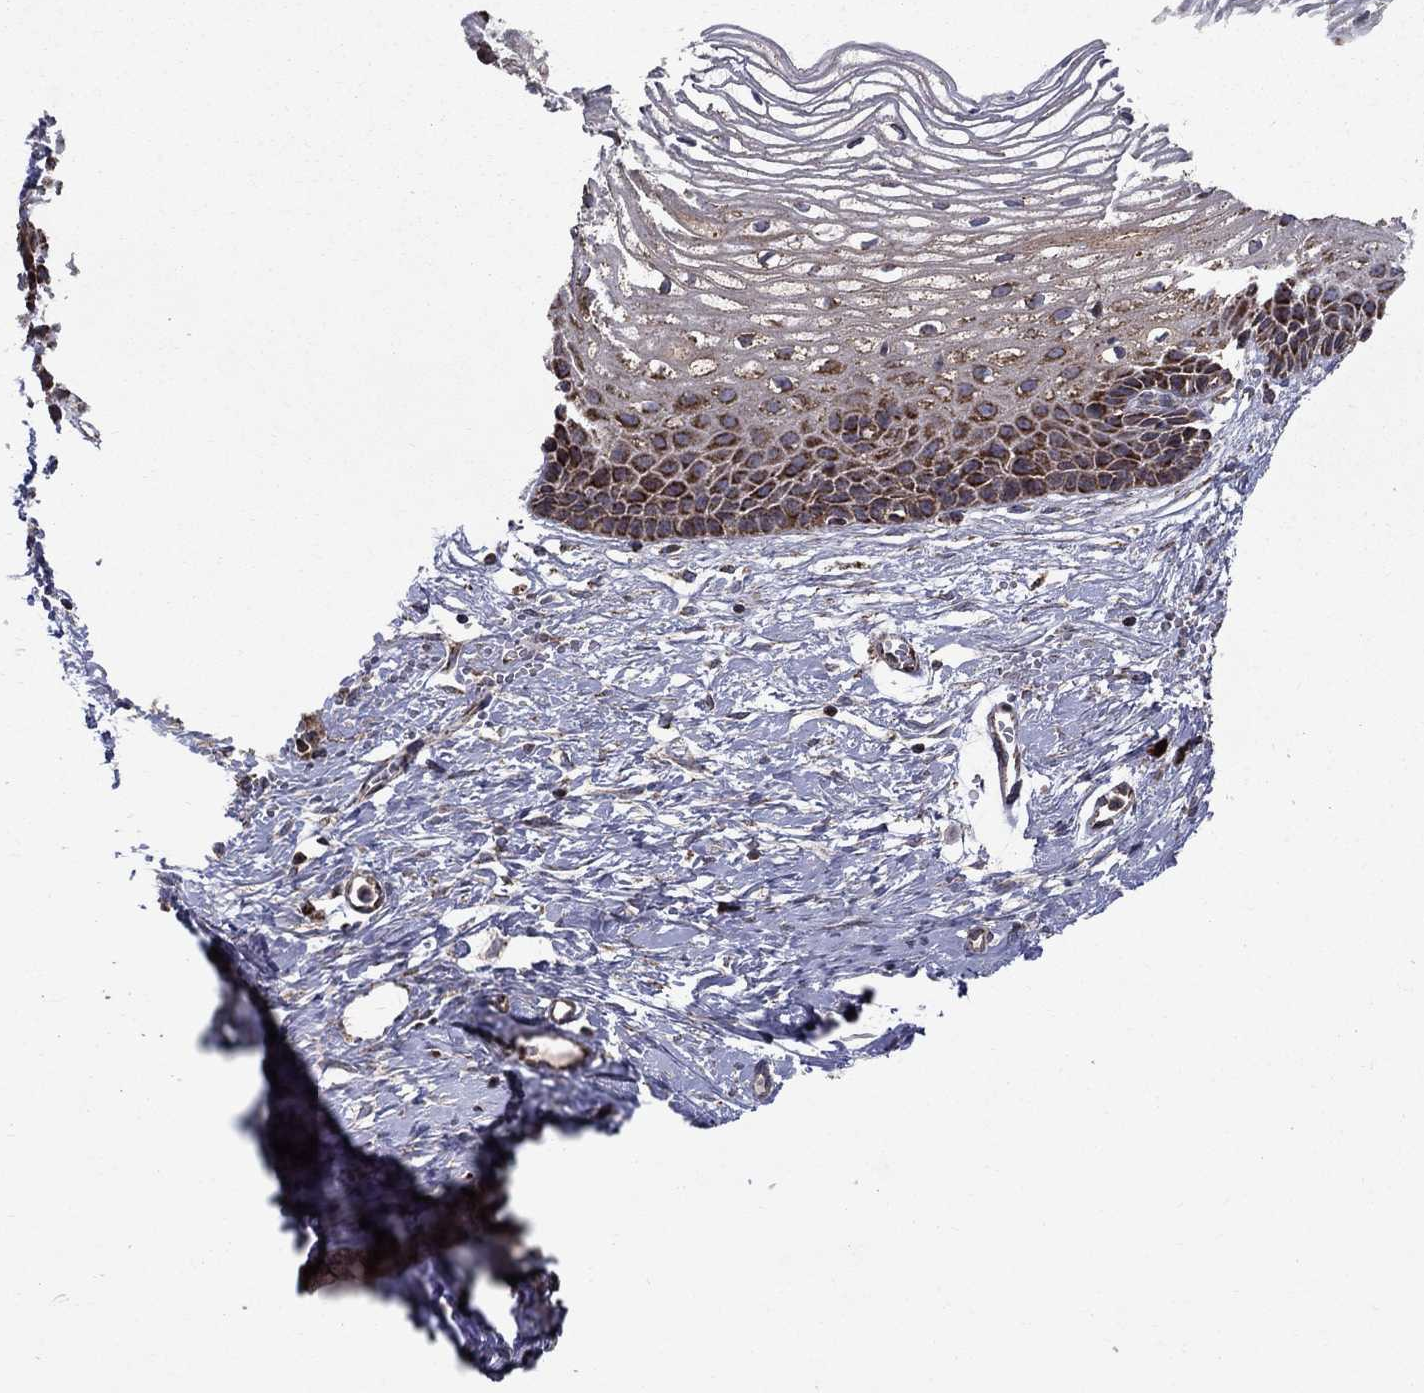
{"staining": {"intensity": "moderate", "quantity": ">75%", "location": "cytoplasmic/membranous"}, "tissue": "cervix", "cell_type": "Squamous epithelial cells", "image_type": "normal", "snomed": [{"axis": "morphology", "description": "Normal tissue, NOS"}, {"axis": "topography", "description": "Cervix"}], "caption": "Immunohistochemistry (IHC) staining of unremarkable cervix, which exhibits medium levels of moderate cytoplasmic/membranous expression in about >75% of squamous epithelial cells indicating moderate cytoplasmic/membranous protein positivity. The staining was performed using DAB (brown) for protein detection and nuclei were counterstained in hematoxylin (blue).", "gene": "NDUFS8", "patient": {"sex": "female", "age": 40}}